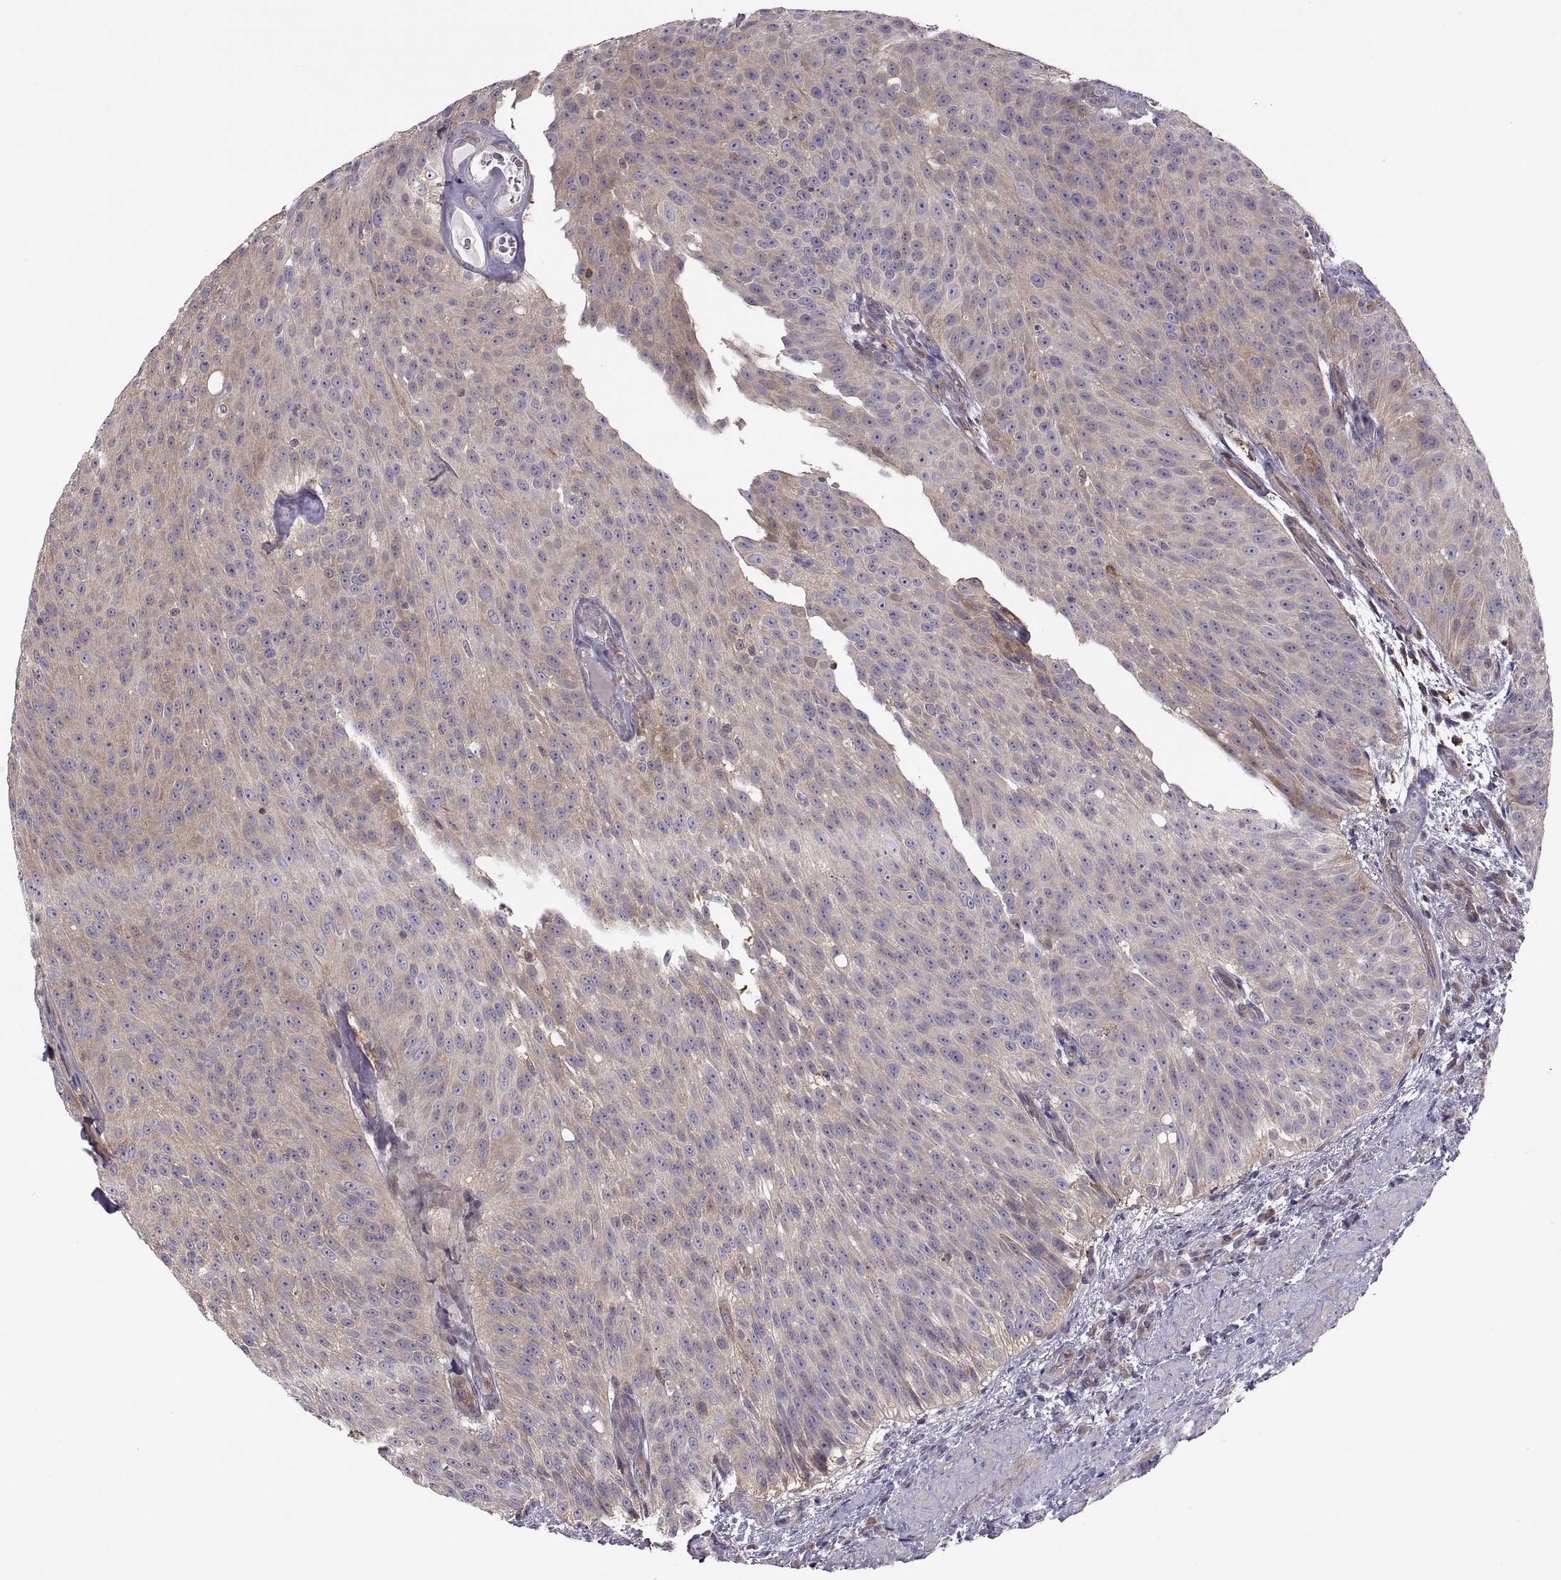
{"staining": {"intensity": "weak", "quantity": ">75%", "location": "cytoplasmic/membranous"}, "tissue": "urothelial cancer", "cell_type": "Tumor cells", "image_type": "cancer", "snomed": [{"axis": "morphology", "description": "Urothelial carcinoma, Low grade"}, {"axis": "topography", "description": "Urinary bladder"}], "caption": "Immunohistochemistry image of urothelial carcinoma (low-grade) stained for a protein (brown), which reveals low levels of weak cytoplasmic/membranous staining in about >75% of tumor cells.", "gene": "SPATA32", "patient": {"sex": "male", "age": 78}}